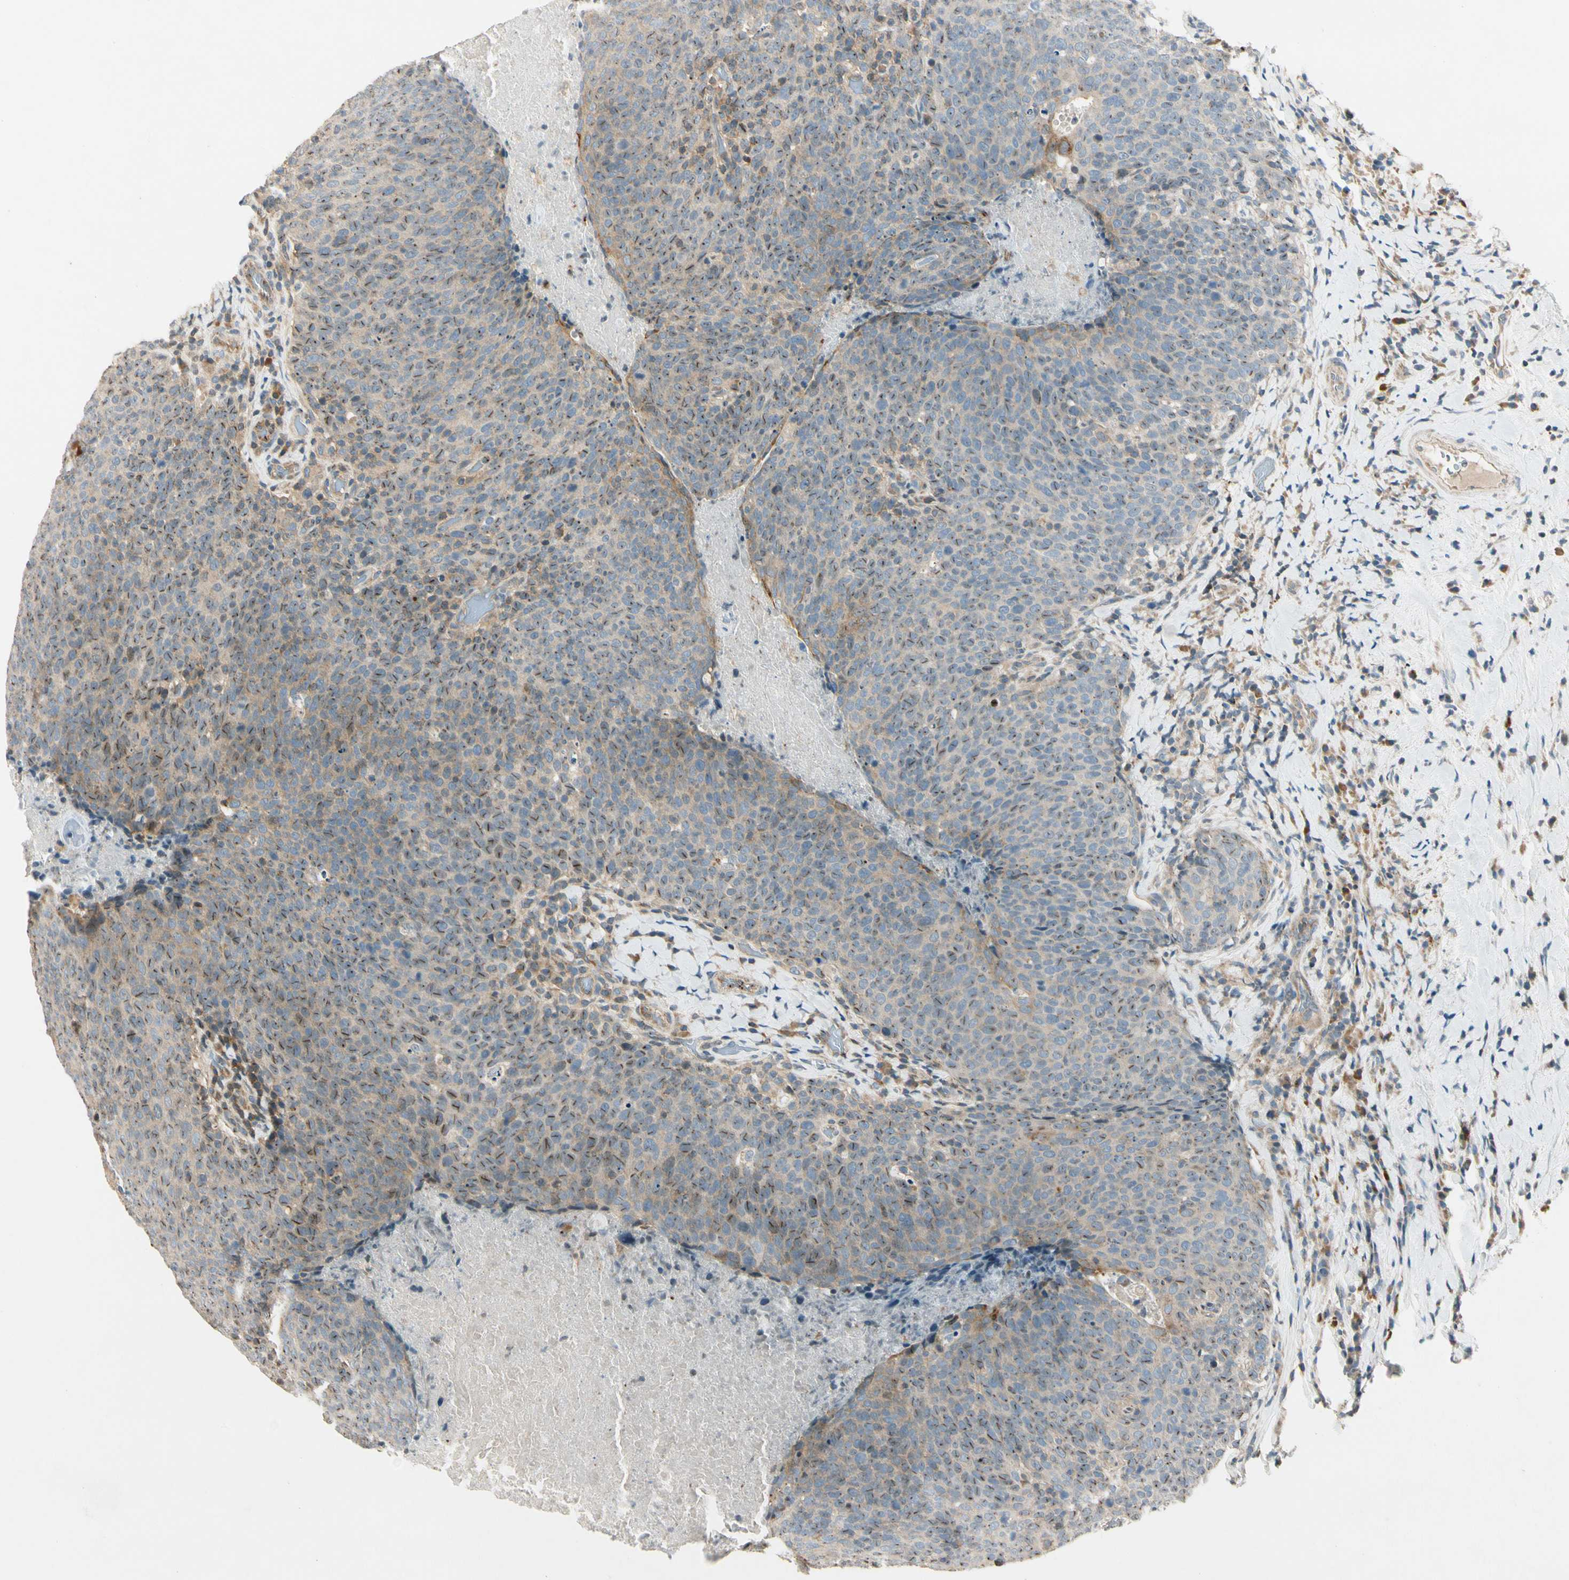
{"staining": {"intensity": "moderate", "quantity": ">75%", "location": "cytoplasmic/membranous,nuclear"}, "tissue": "head and neck cancer", "cell_type": "Tumor cells", "image_type": "cancer", "snomed": [{"axis": "morphology", "description": "Squamous cell carcinoma, NOS"}, {"axis": "morphology", "description": "Squamous cell carcinoma, metastatic, NOS"}, {"axis": "topography", "description": "Lymph node"}, {"axis": "topography", "description": "Head-Neck"}], "caption": "A brown stain shows moderate cytoplasmic/membranous and nuclear expression of a protein in human head and neck cancer tumor cells.", "gene": "CDH6", "patient": {"sex": "male", "age": 62}}